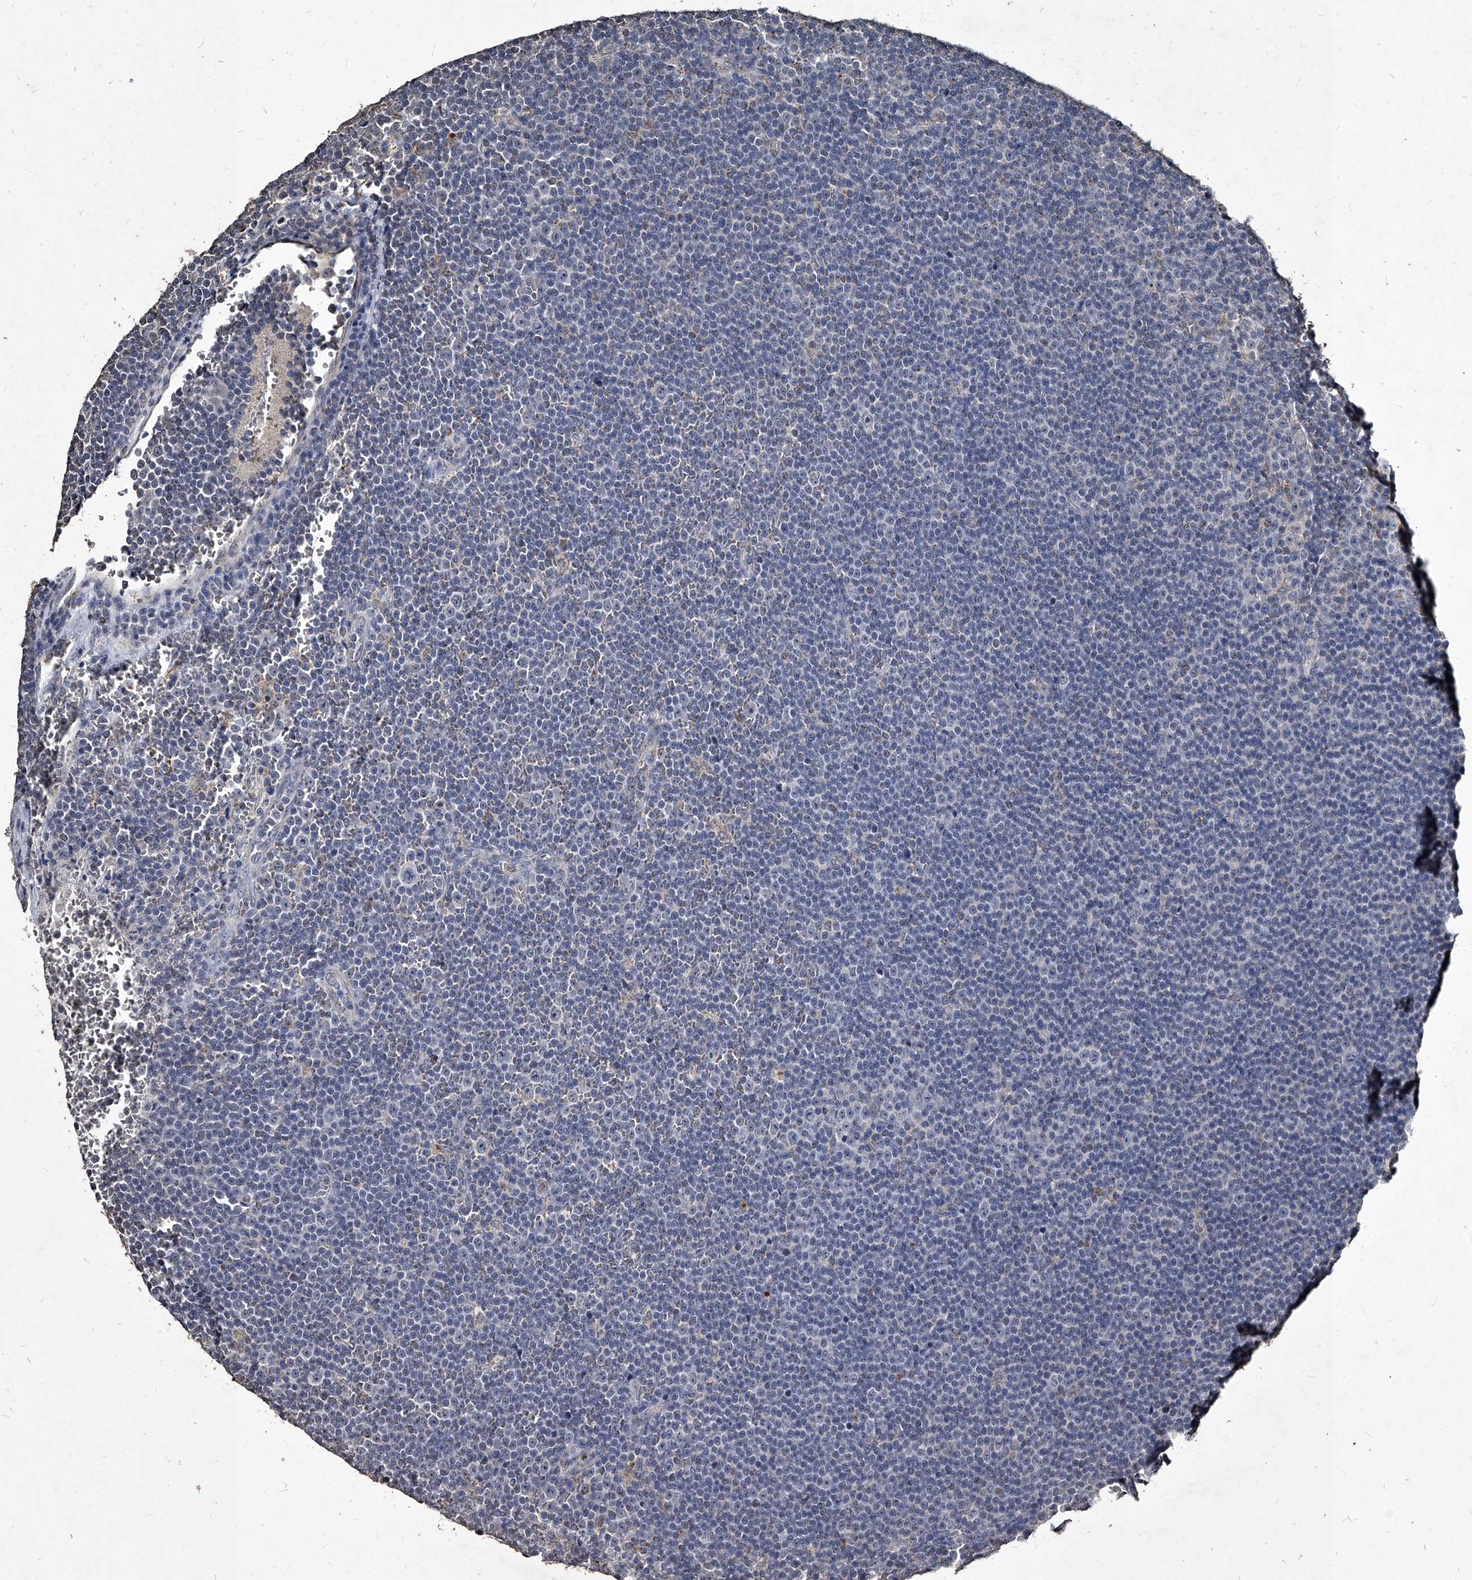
{"staining": {"intensity": "negative", "quantity": "none", "location": "none"}, "tissue": "lymphoma", "cell_type": "Tumor cells", "image_type": "cancer", "snomed": [{"axis": "morphology", "description": "Malignant lymphoma, non-Hodgkin's type, Low grade"}, {"axis": "topography", "description": "Lymph node"}], "caption": "Immunohistochemistry (IHC) histopathology image of neoplastic tissue: malignant lymphoma, non-Hodgkin's type (low-grade) stained with DAB (3,3'-diaminobenzidine) shows no significant protein staining in tumor cells.", "gene": "GPR183", "patient": {"sex": "female", "age": 67}}